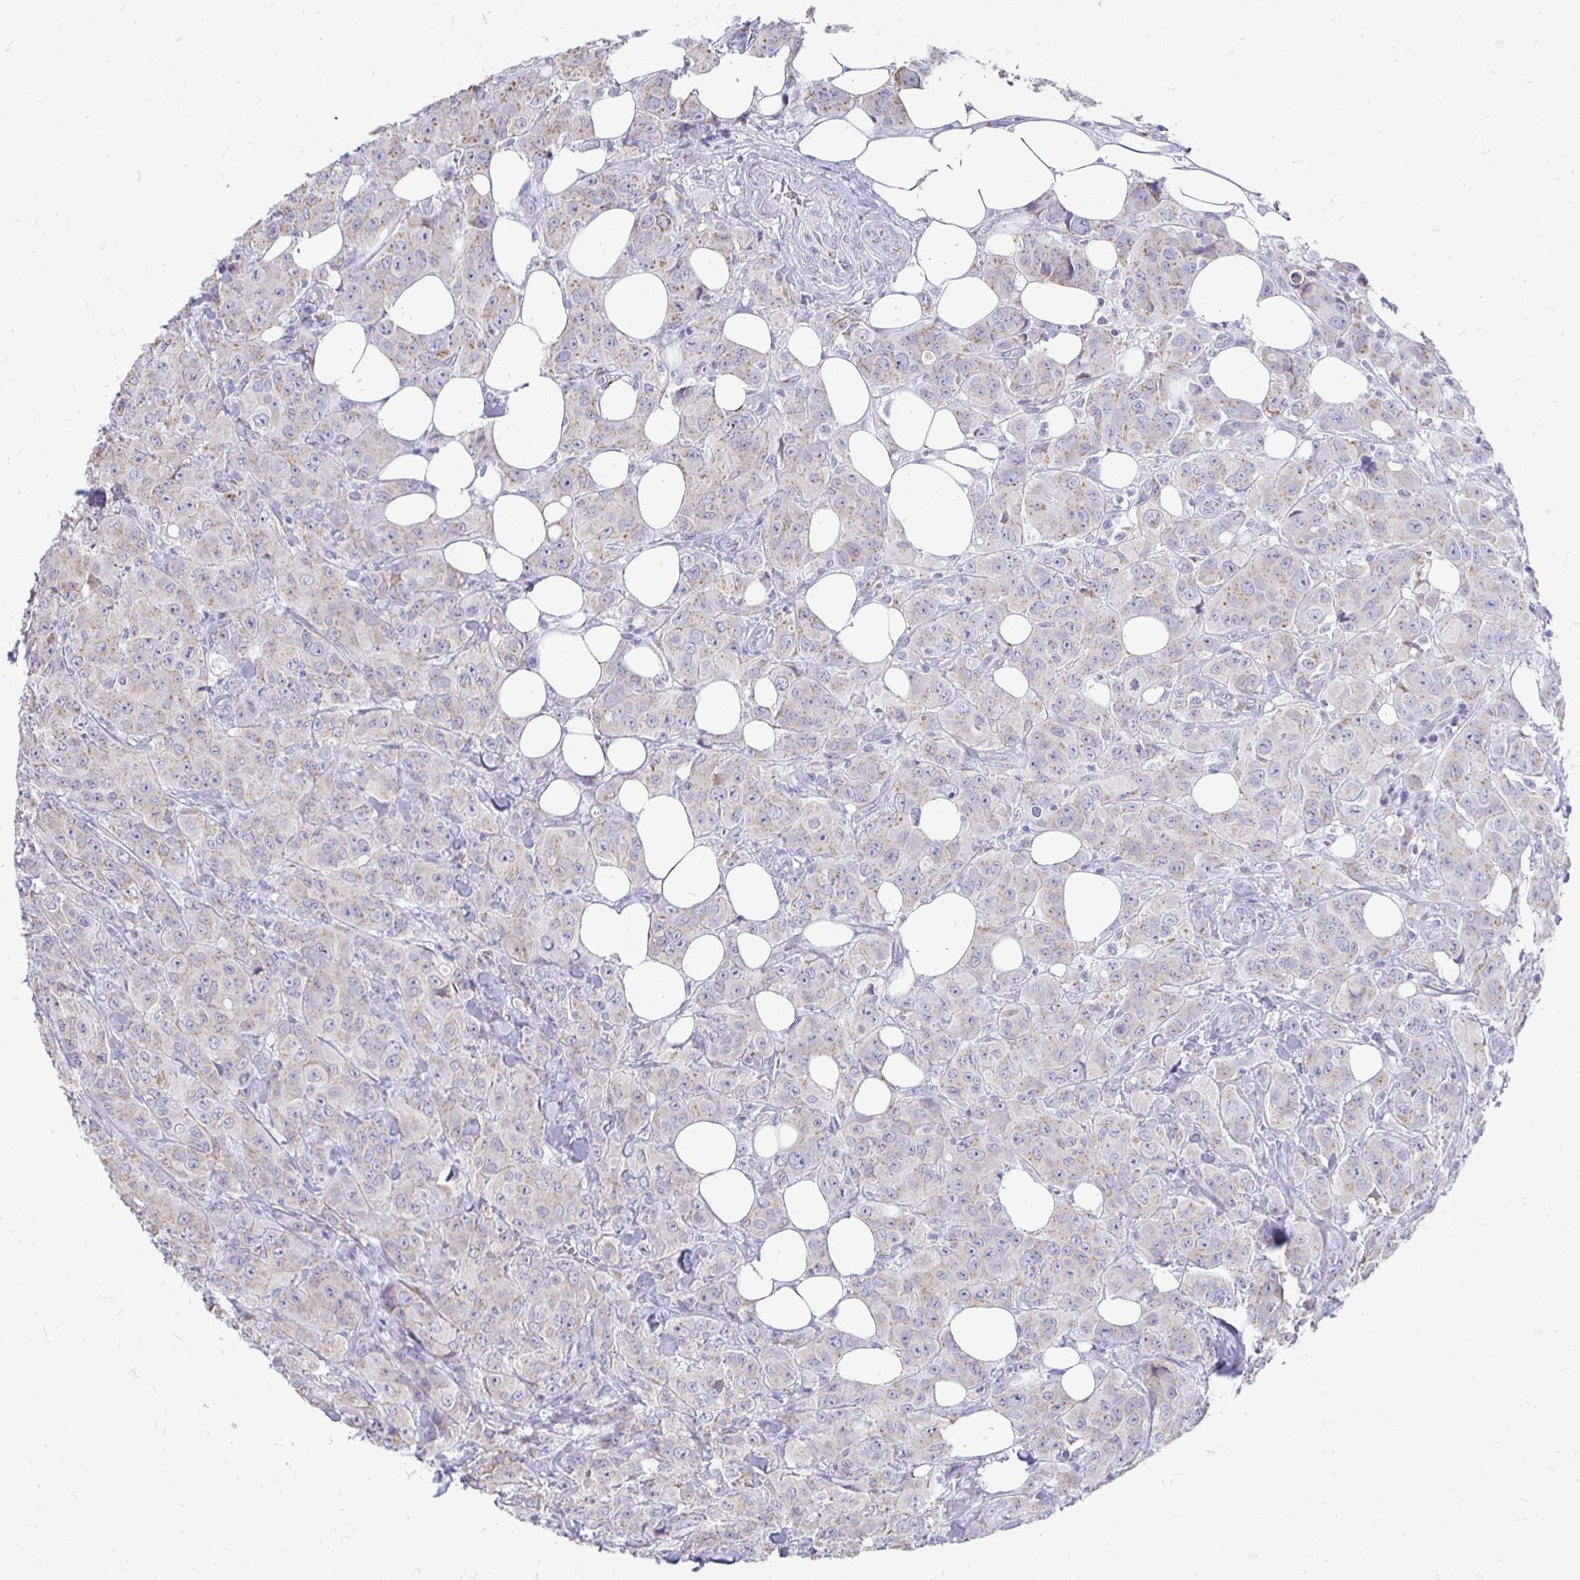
{"staining": {"intensity": "weak", "quantity": "<25%", "location": "cytoplasmic/membranous"}, "tissue": "breast cancer", "cell_type": "Tumor cells", "image_type": "cancer", "snomed": [{"axis": "morphology", "description": "Normal tissue, NOS"}, {"axis": "morphology", "description": "Duct carcinoma"}, {"axis": "topography", "description": "Breast"}], "caption": "Breast infiltrating ductal carcinoma stained for a protein using immunohistochemistry demonstrates no staining tumor cells.", "gene": "PAGE4", "patient": {"sex": "female", "age": 43}}